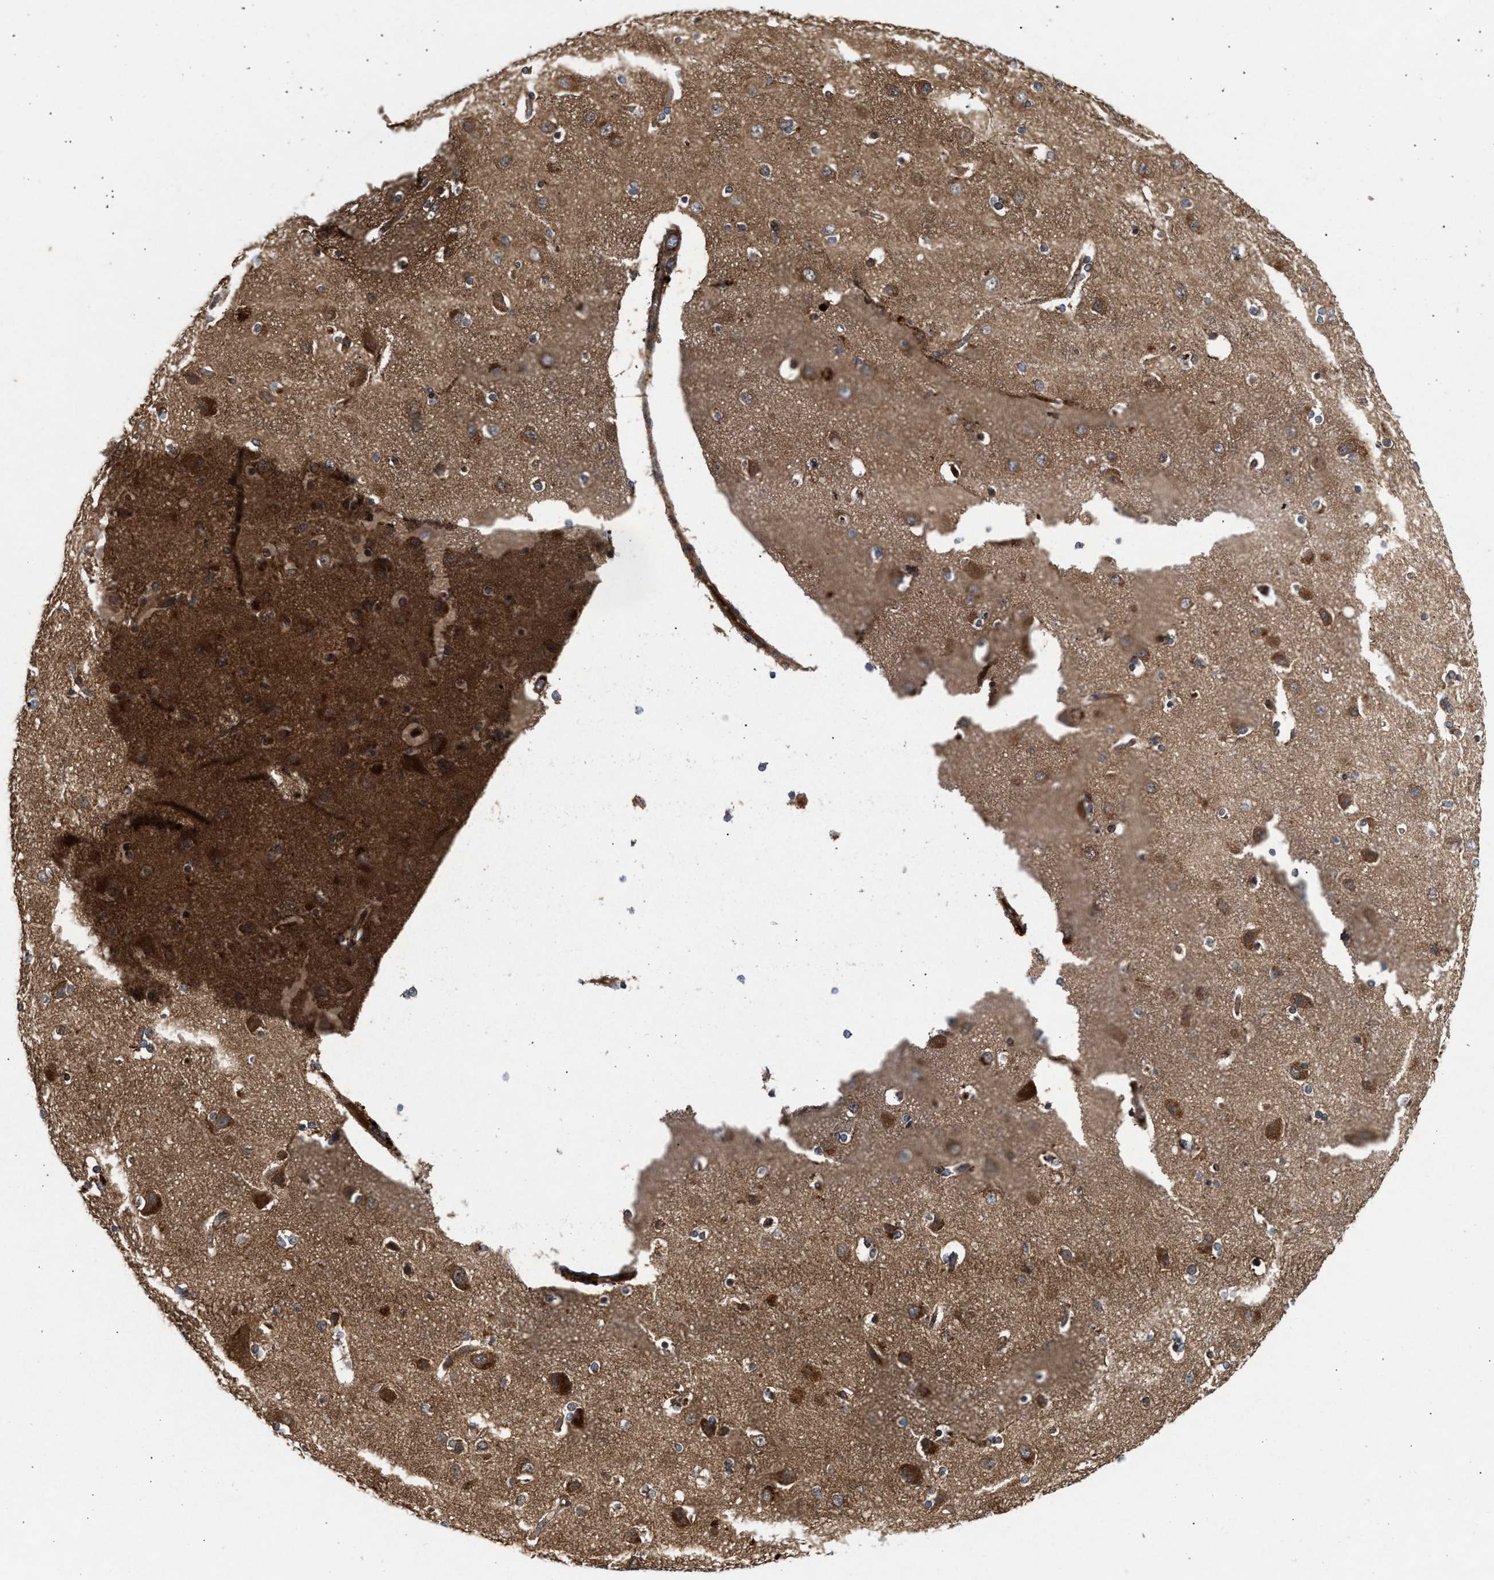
{"staining": {"intensity": "moderate", "quantity": ">75%", "location": "cytoplasmic/membranous"}, "tissue": "cerebral cortex", "cell_type": "Endothelial cells", "image_type": "normal", "snomed": [{"axis": "morphology", "description": "Normal tissue, NOS"}, {"axis": "topography", "description": "Cerebral cortex"}], "caption": "Cerebral cortex stained with a brown dye demonstrates moderate cytoplasmic/membranous positive positivity in about >75% of endothelial cells.", "gene": "CFLAR", "patient": {"sex": "female", "age": 54}}